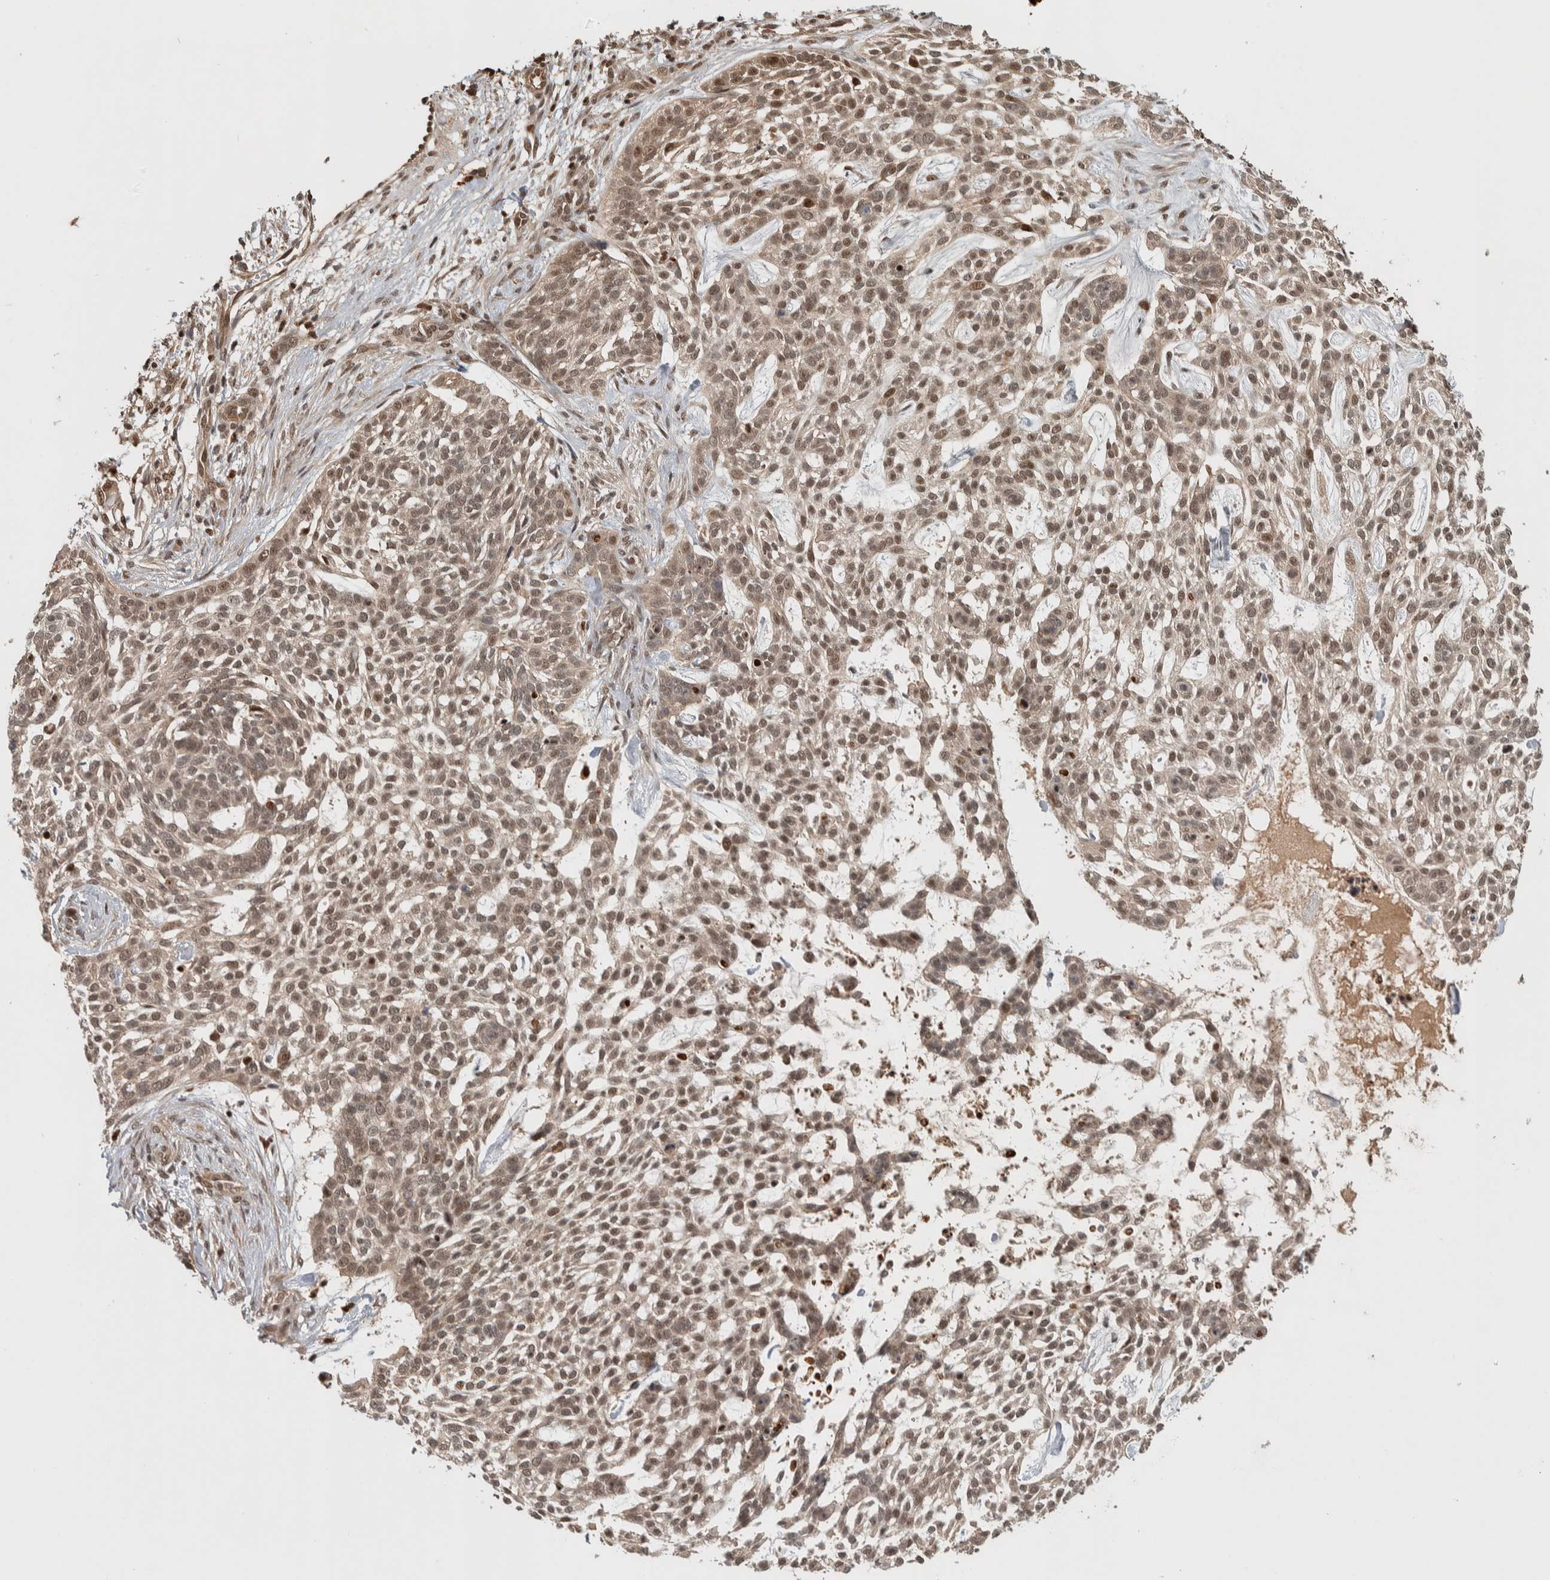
{"staining": {"intensity": "weak", "quantity": ">75%", "location": "nuclear"}, "tissue": "skin cancer", "cell_type": "Tumor cells", "image_type": "cancer", "snomed": [{"axis": "morphology", "description": "Basal cell carcinoma"}, {"axis": "topography", "description": "Skin"}], "caption": "This photomicrograph displays skin basal cell carcinoma stained with immunohistochemistry to label a protein in brown. The nuclear of tumor cells show weak positivity for the protein. Nuclei are counter-stained blue.", "gene": "RPS6KA4", "patient": {"sex": "female", "age": 64}}